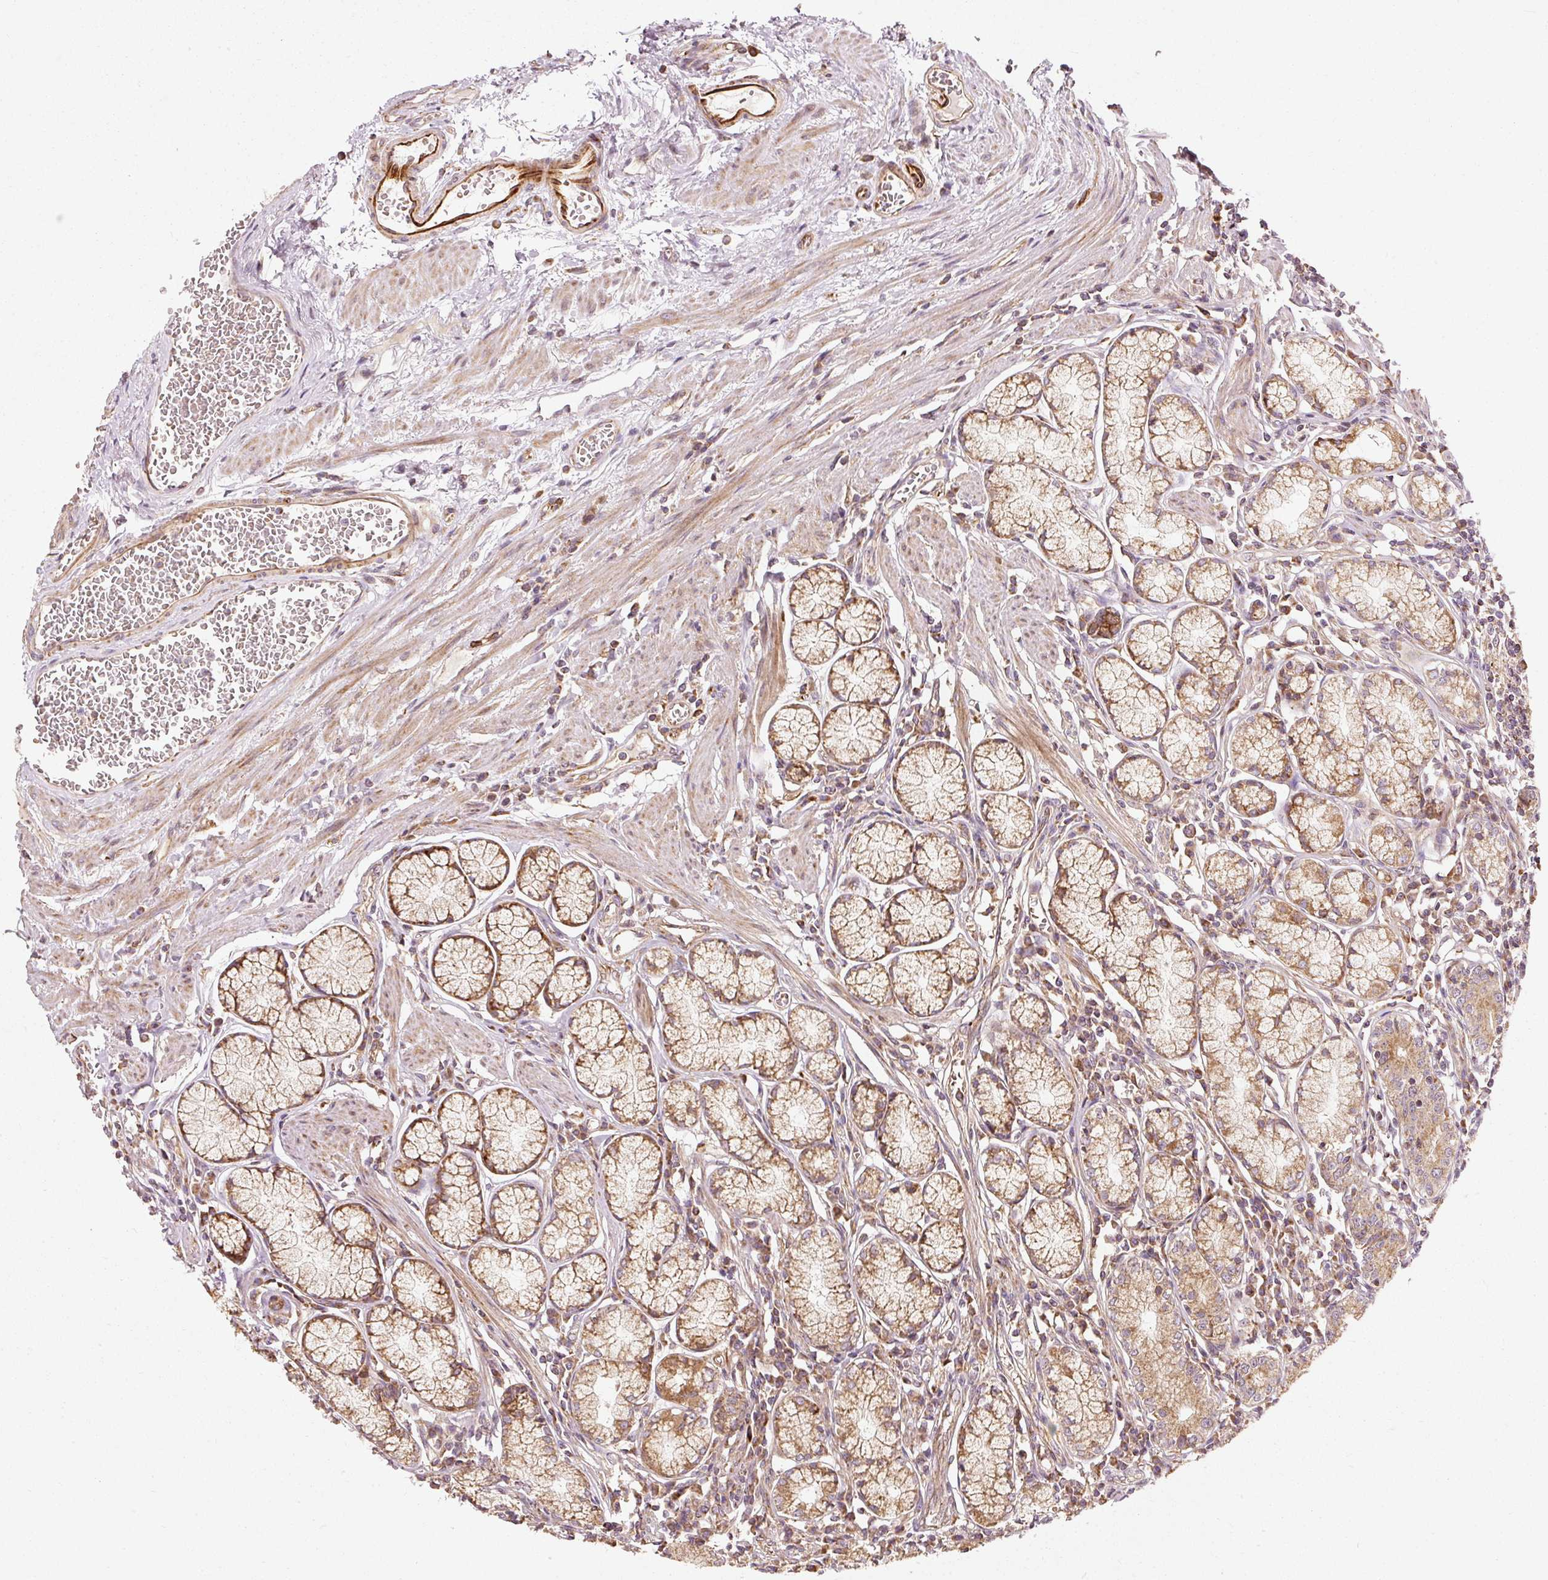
{"staining": {"intensity": "strong", "quantity": ">75%", "location": "cytoplasmic/membranous"}, "tissue": "stomach", "cell_type": "Glandular cells", "image_type": "normal", "snomed": [{"axis": "morphology", "description": "Normal tissue, NOS"}, {"axis": "topography", "description": "Stomach"}], "caption": "Protein analysis of normal stomach displays strong cytoplasmic/membranous positivity in about >75% of glandular cells. Immunohistochemistry stains the protein of interest in brown and the nuclei are stained blue.", "gene": "ISCU", "patient": {"sex": "male", "age": 55}}